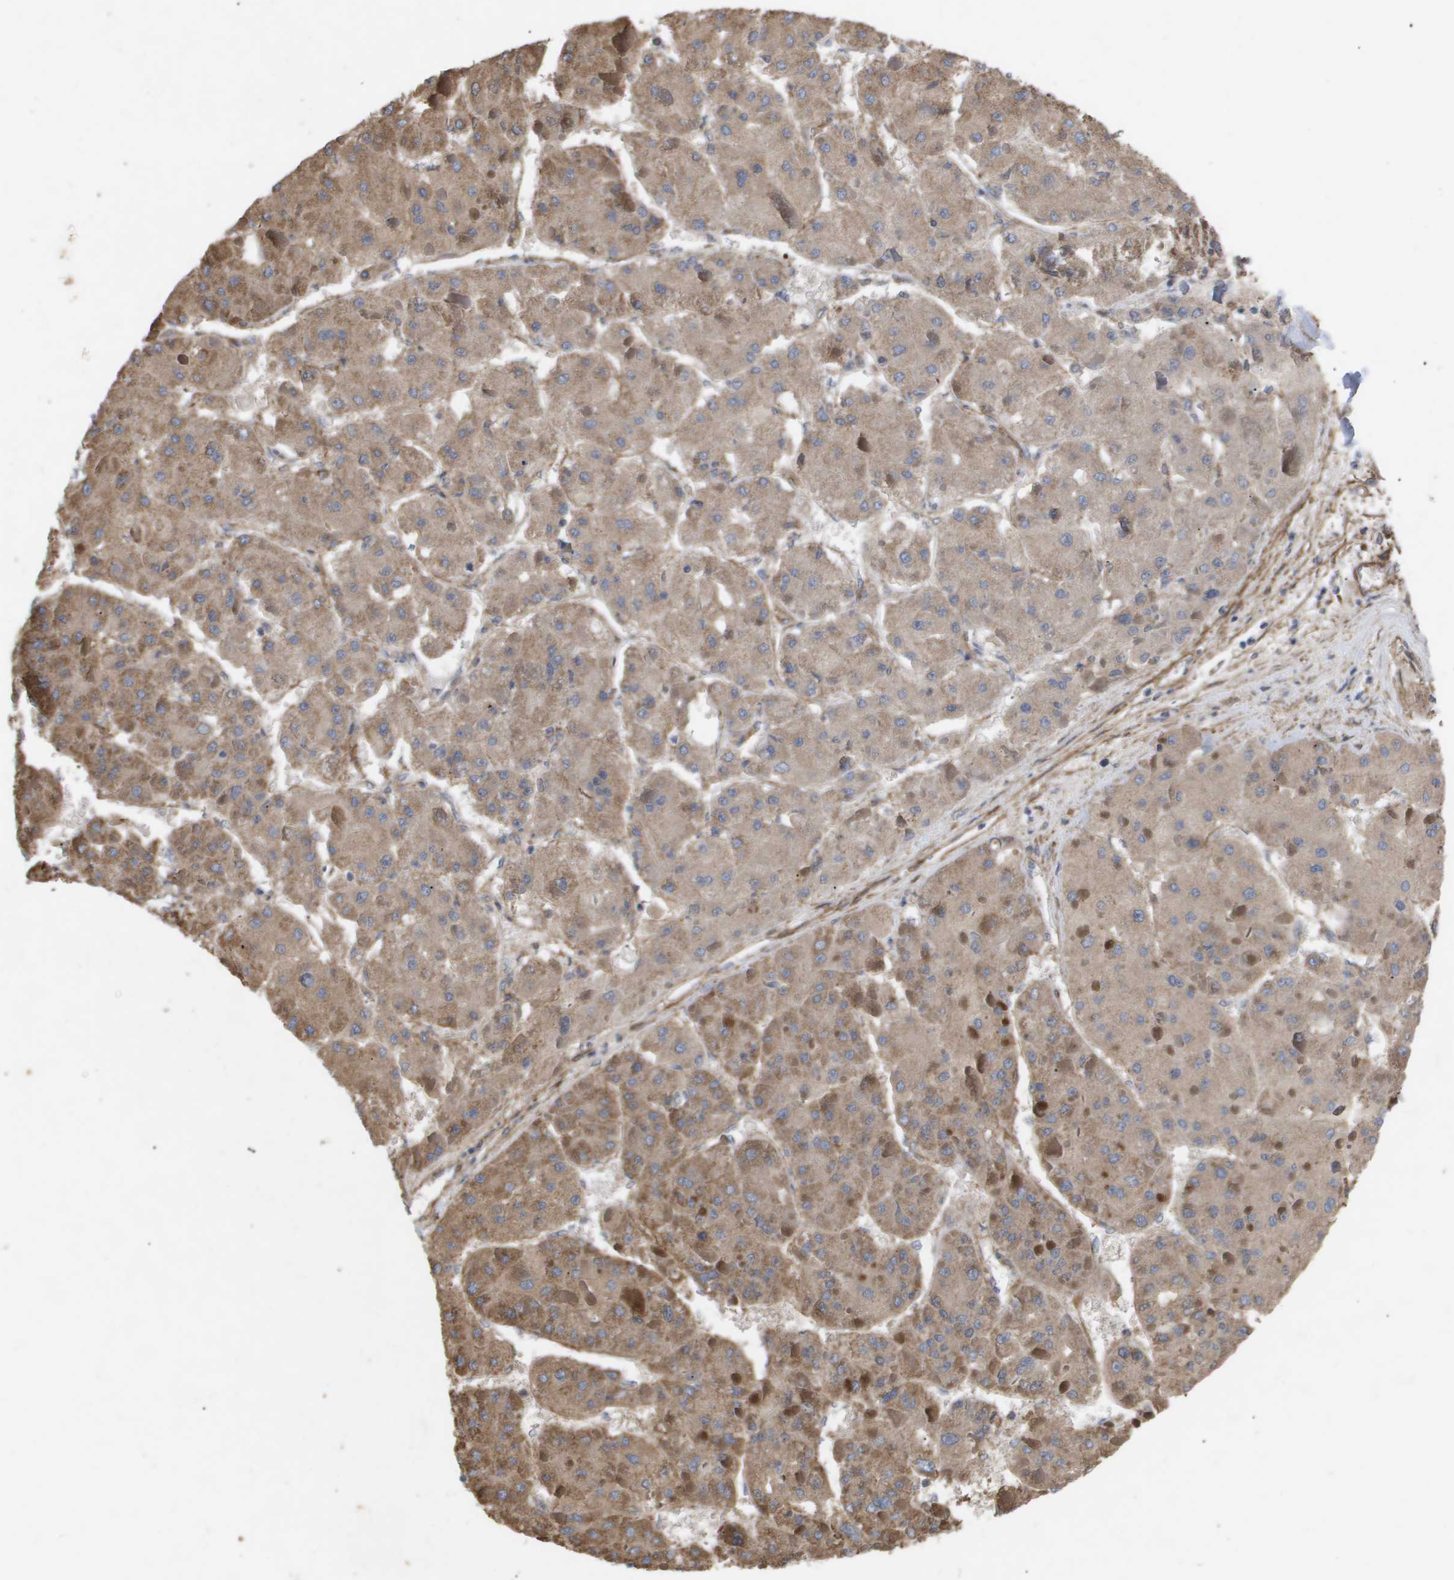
{"staining": {"intensity": "moderate", "quantity": ">75%", "location": "cytoplasmic/membranous"}, "tissue": "liver cancer", "cell_type": "Tumor cells", "image_type": "cancer", "snomed": [{"axis": "morphology", "description": "Carcinoma, Hepatocellular, NOS"}, {"axis": "topography", "description": "Liver"}], "caption": "Immunohistochemical staining of human hepatocellular carcinoma (liver) exhibits moderate cytoplasmic/membranous protein expression in about >75% of tumor cells. The staining is performed using DAB brown chromogen to label protein expression. The nuclei are counter-stained blue using hematoxylin.", "gene": "TNS1", "patient": {"sex": "female", "age": 73}}